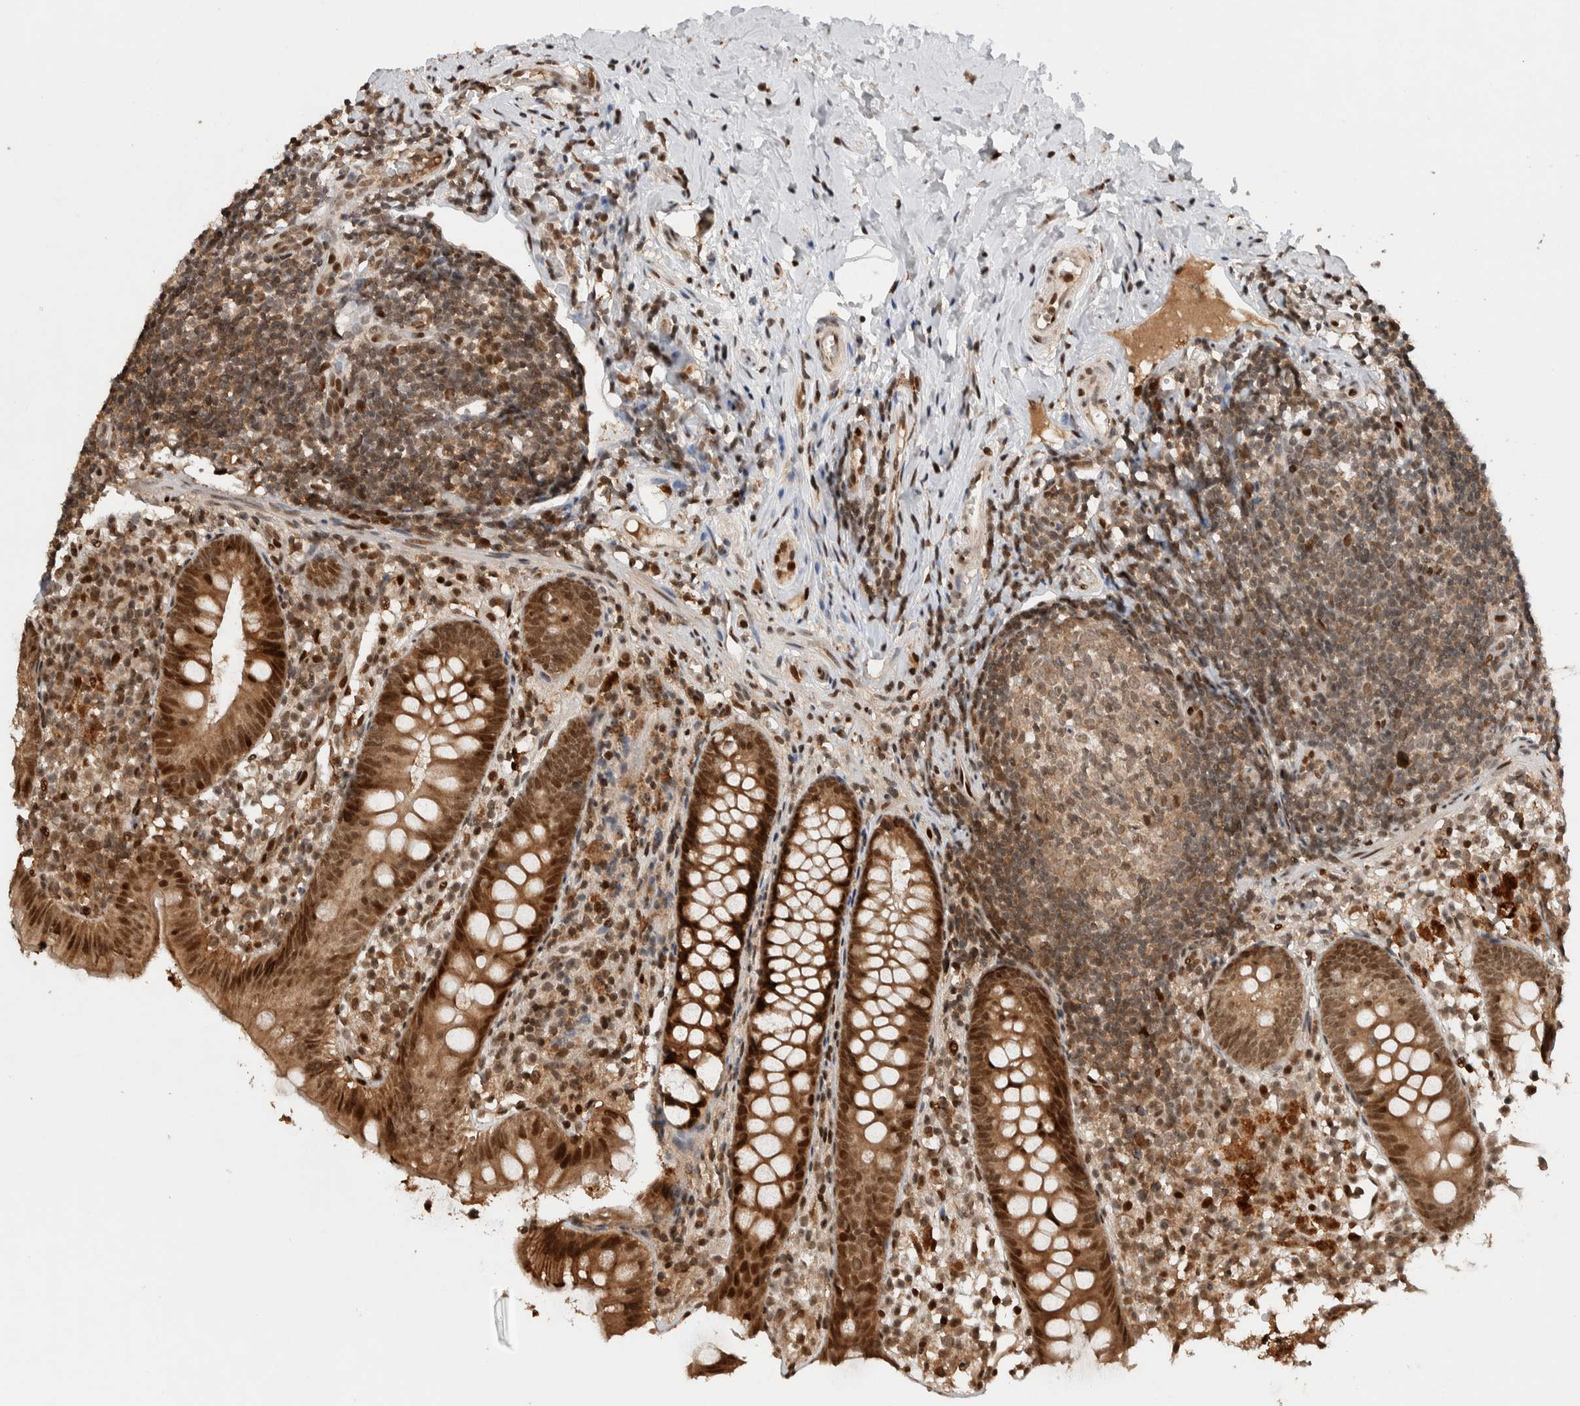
{"staining": {"intensity": "moderate", "quantity": ">75%", "location": "cytoplasmic/membranous,nuclear"}, "tissue": "appendix", "cell_type": "Glandular cells", "image_type": "normal", "snomed": [{"axis": "morphology", "description": "Normal tissue, NOS"}, {"axis": "topography", "description": "Appendix"}], "caption": "Appendix stained with a brown dye reveals moderate cytoplasmic/membranous,nuclear positive positivity in about >75% of glandular cells.", "gene": "ZNF521", "patient": {"sex": "female", "age": 20}}